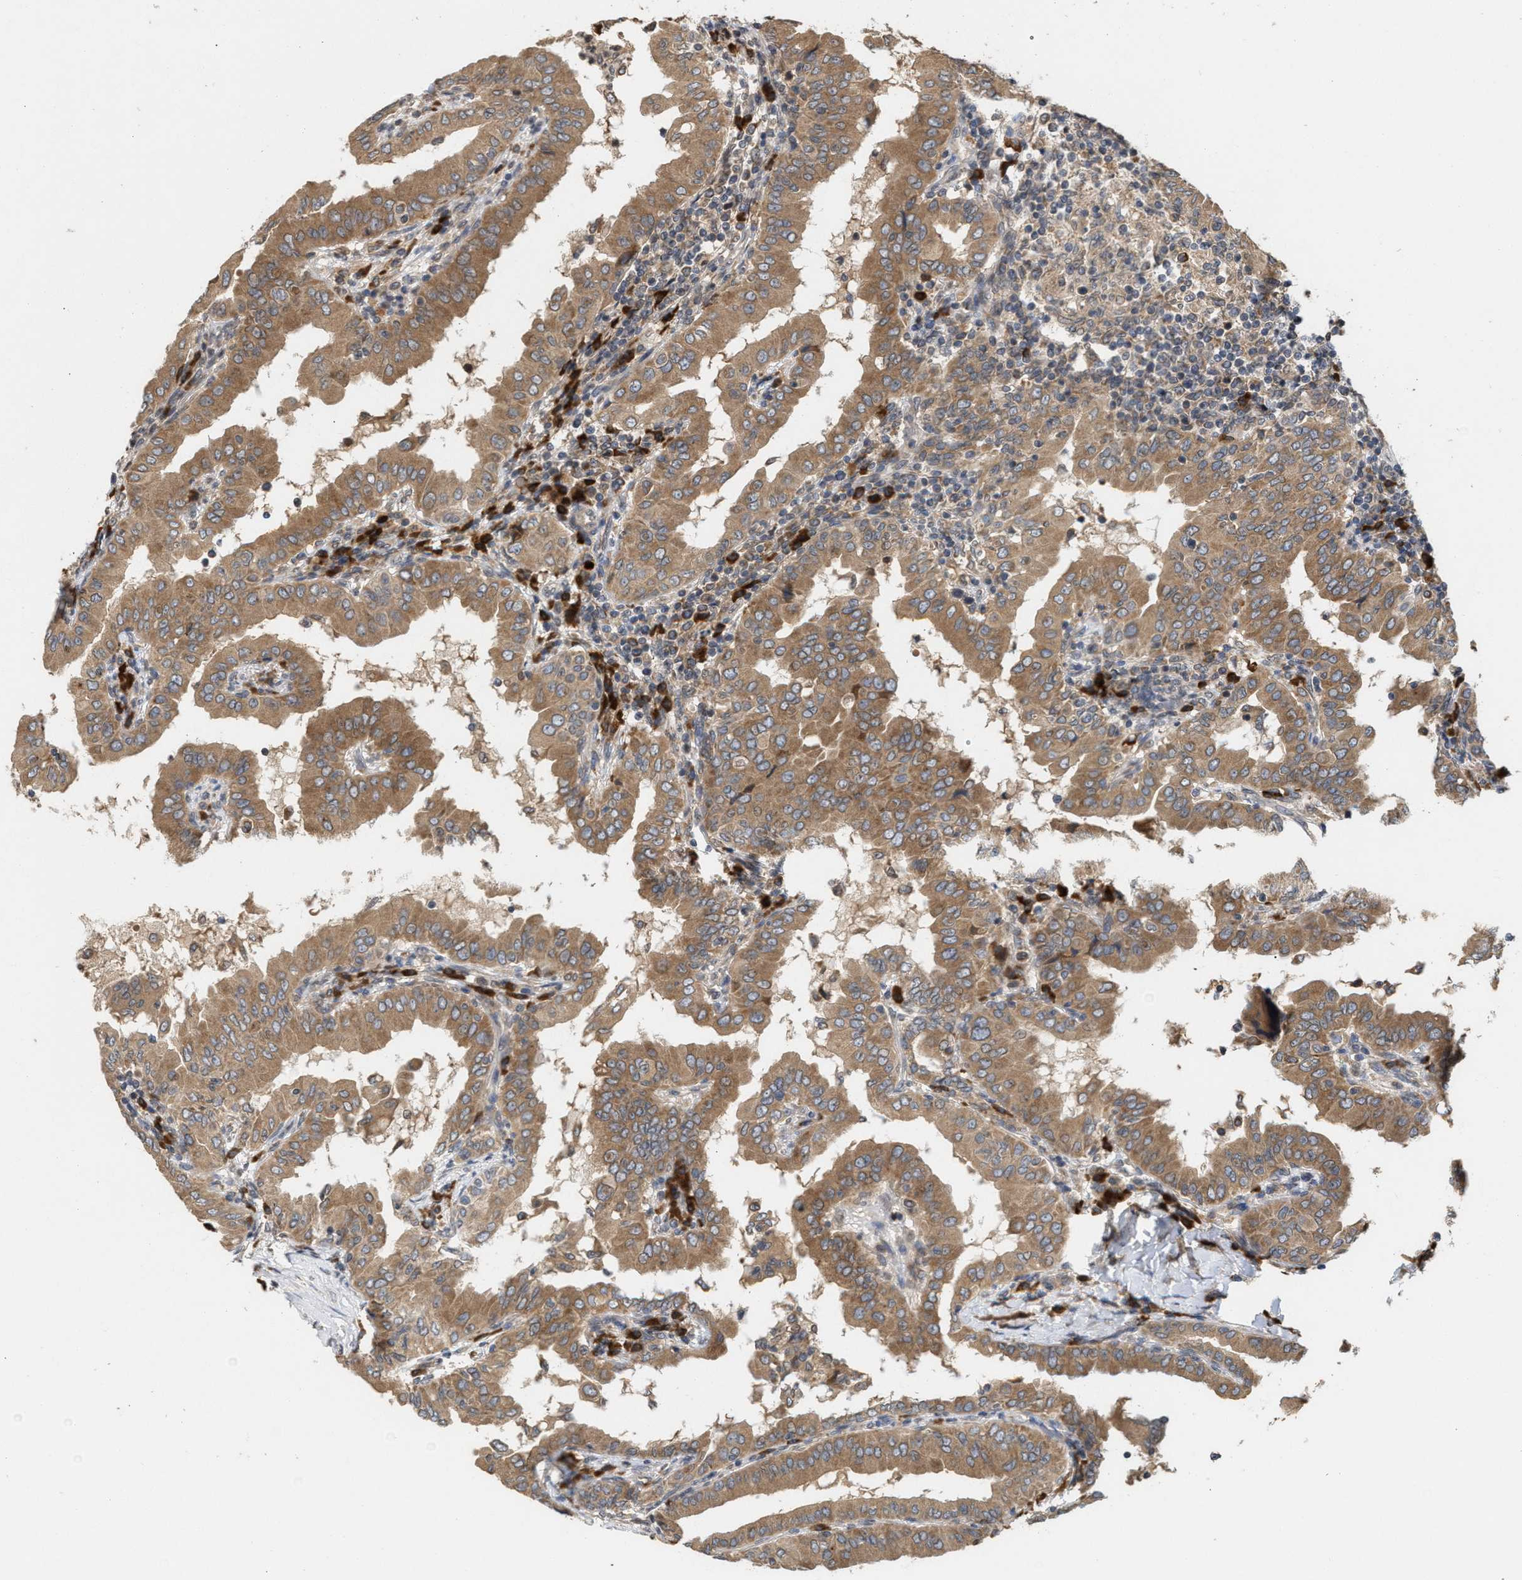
{"staining": {"intensity": "moderate", "quantity": ">75%", "location": "cytoplasmic/membranous"}, "tissue": "thyroid cancer", "cell_type": "Tumor cells", "image_type": "cancer", "snomed": [{"axis": "morphology", "description": "Papillary adenocarcinoma, NOS"}, {"axis": "topography", "description": "Thyroid gland"}], "caption": "There is medium levels of moderate cytoplasmic/membranous staining in tumor cells of thyroid cancer (papillary adenocarcinoma), as demonstrated by immunohistochemical staining (brown color).", "gene": "SAR1A", "patient": {"sex": "male", "age": 33}}